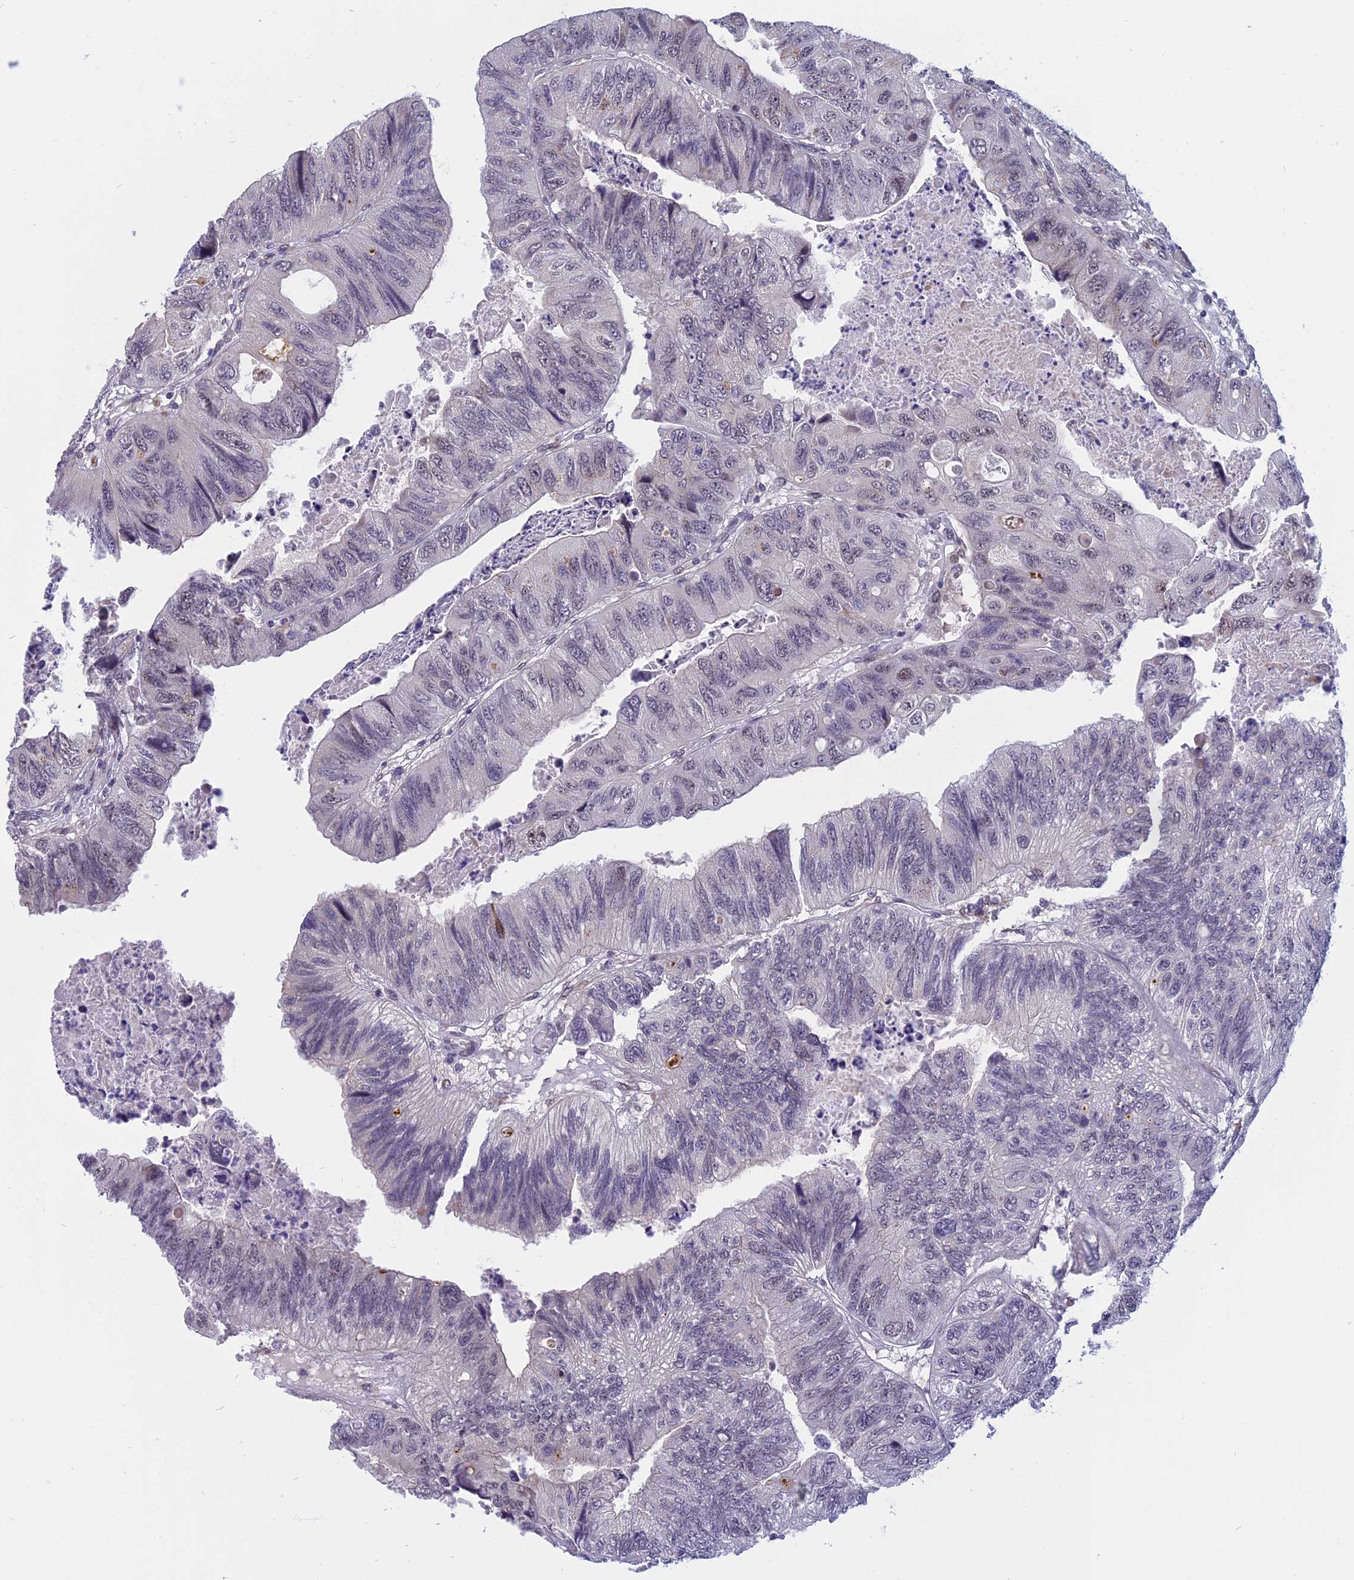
{"staining": {"intensity": "weak", "quantity": "<25%", "location": "nuclear"}, "tissue": "colorectal cancer", "cell_type": "Tumor cells", "image_type": "cancer", "snomed": [{"axis": "morphology", "description": "Adenocarcinoma, NOS"}, {"axis": "topography", "description": "Rectum"}], "caption": "The histopathology image shows no significant positivity in tumor cells of colorectal cancer (adenocarcinoma). Brightfield microscopy of immunohistochemistry stained with DAB (brown) and hematoxylin (blue), captured at high magnification.", "gene": "CCDC113", "patient": {"sex": "male", "age": 63}}